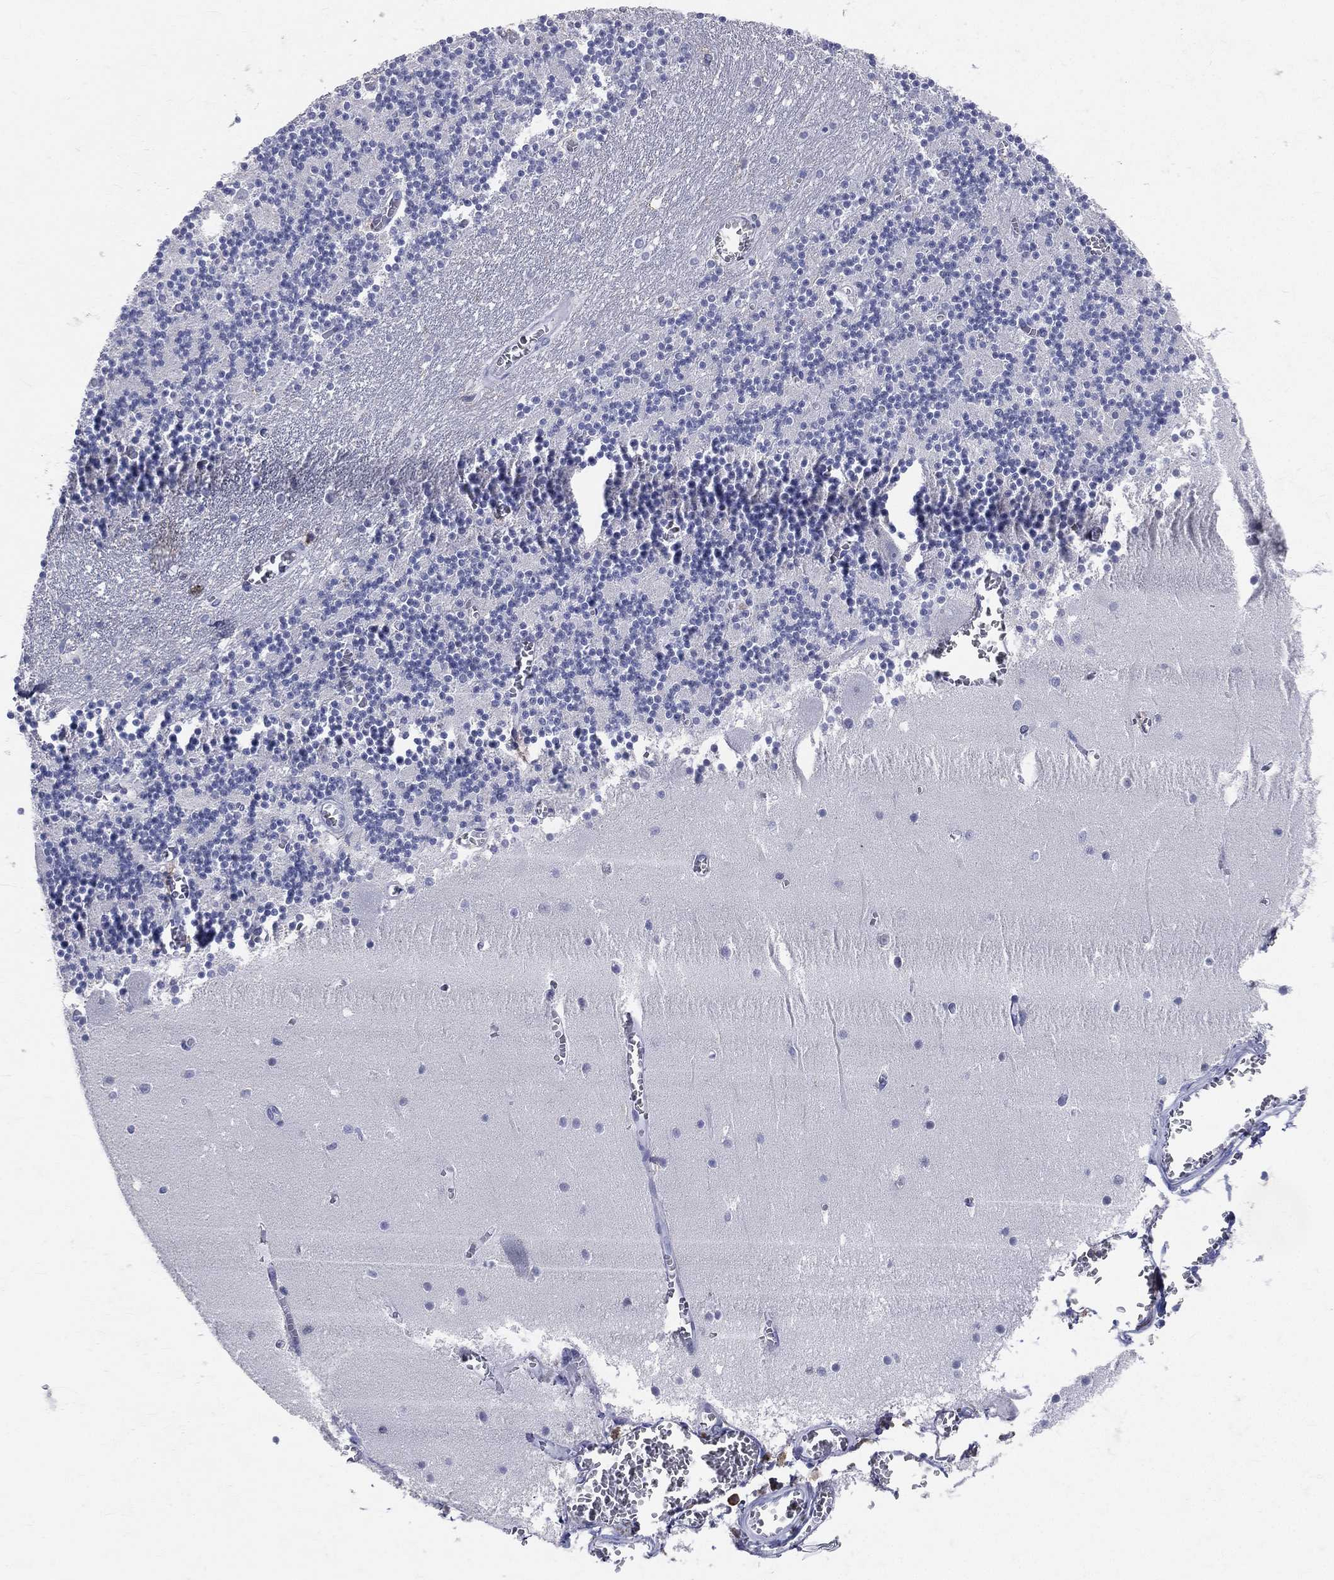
{"staining": {"intensity": "negative", "quantity": "none", "location": "none"}, "tissue": "cerebellum", "cell_type": "Cells in granular layer", "image_type": "normal", "snomed": [{"axis": "morphology", "description": "Normal tissue, NOS"}, {"axis": "topography", "description": "Cerebellum"}], "caption": "Cerebellum stained for a protein using immunohistochemistry displays no positivity cells in granular layer.", "gene": "CD33", "patient": {"sex": "female", "age": 28}}